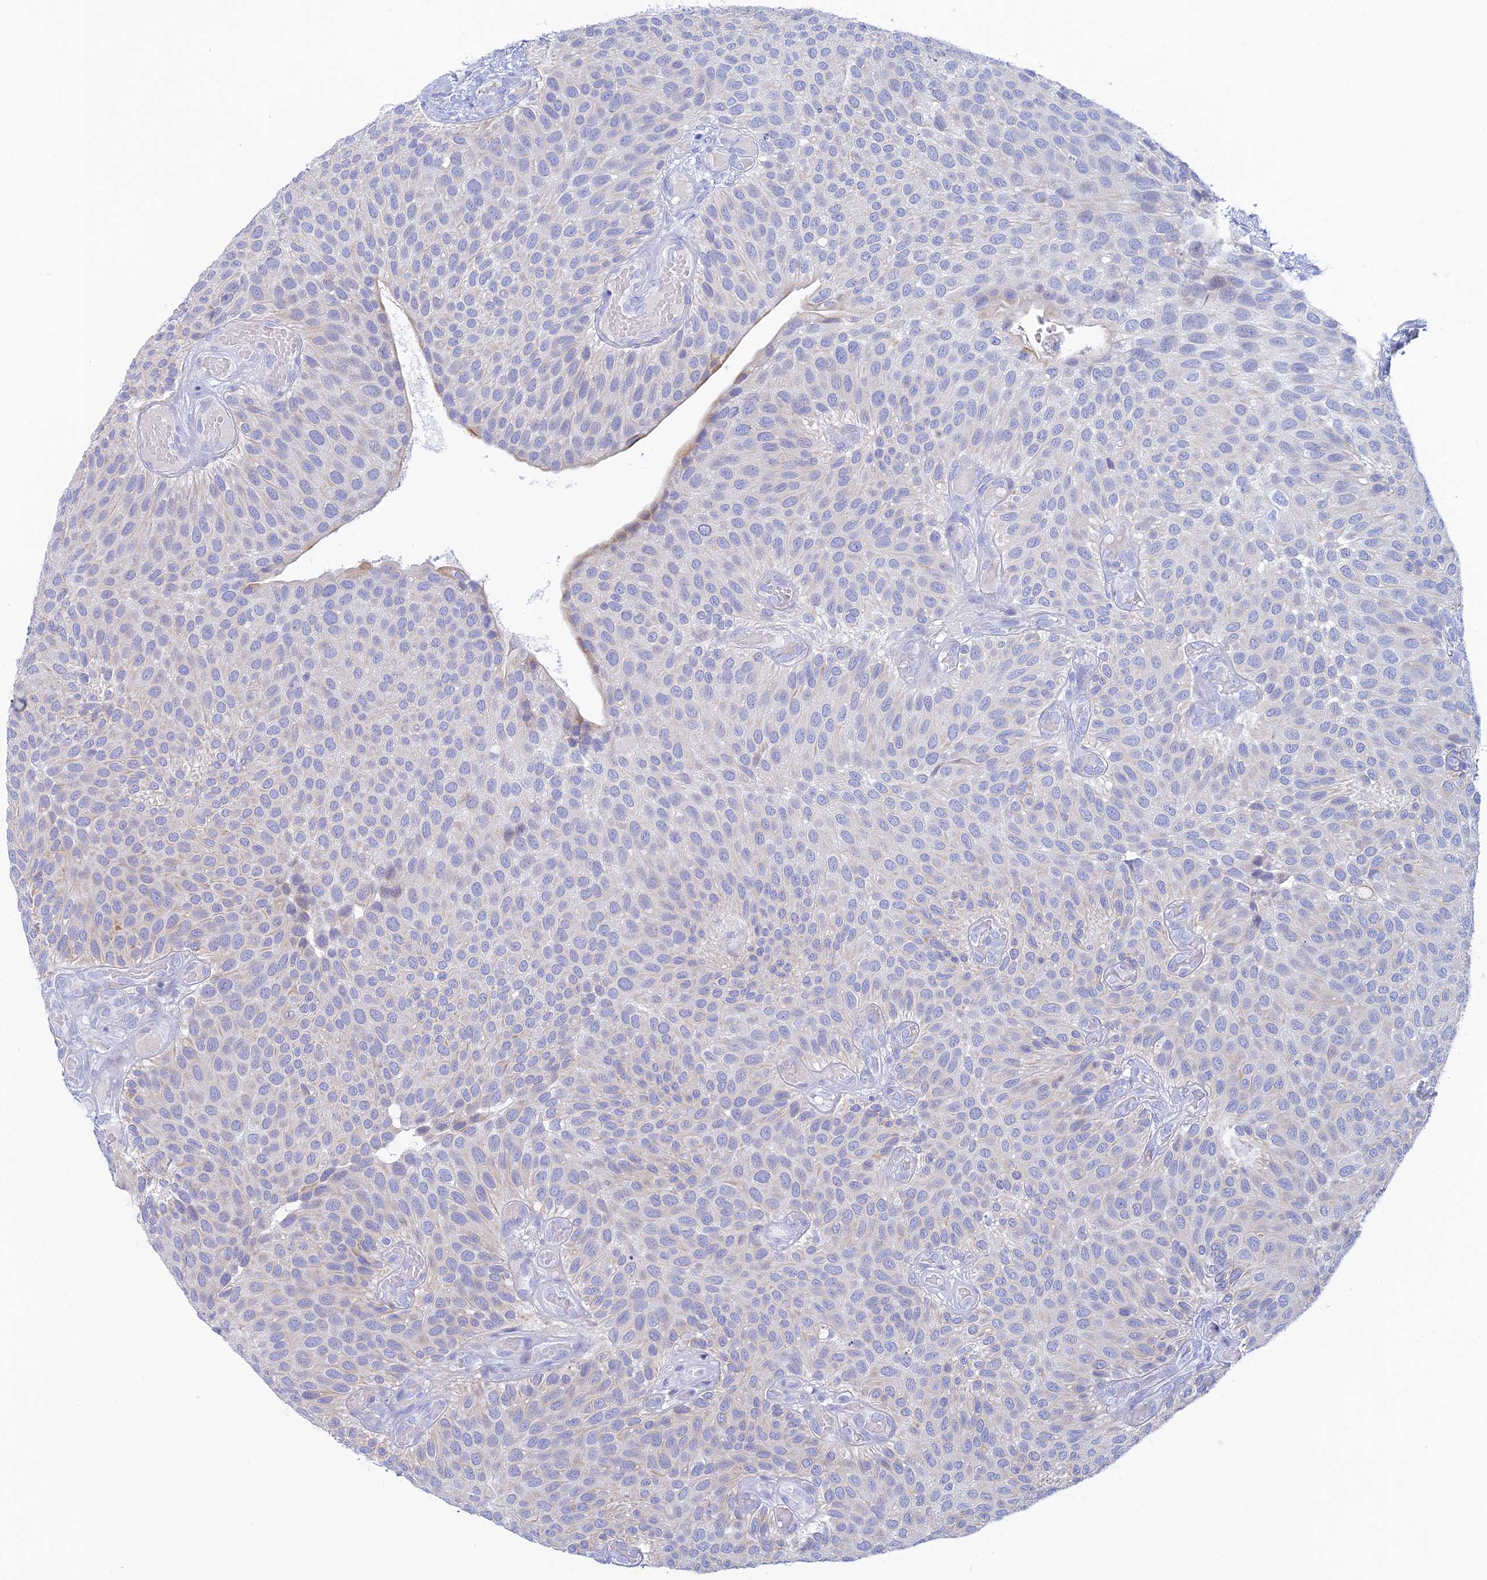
{"staining": {"intensity": "moderate", "quantity": "<25%", "location": "cytoplasmic/membranous"}, "tissue": "urothelial cancer", "cell_type": "Tumor cells", "image_type": "cancer", "snomed": [{"axis": "morphology", "description": "Urothelial carcinoma, Low grade"}, {"axis": "topography", "description": "Urinary bladder"}], "caption": "Urothelial carcinoma (low-grade) was stained to show a protein in brown. There is low levels of moderate cytoplasmic/membranous expression in approximately <25% of tumor cells. The protein is shown in brown color, while the nuclei are stained blue.", "gene": "CEP152", "patient": {"sex": "male", "age": 89}}